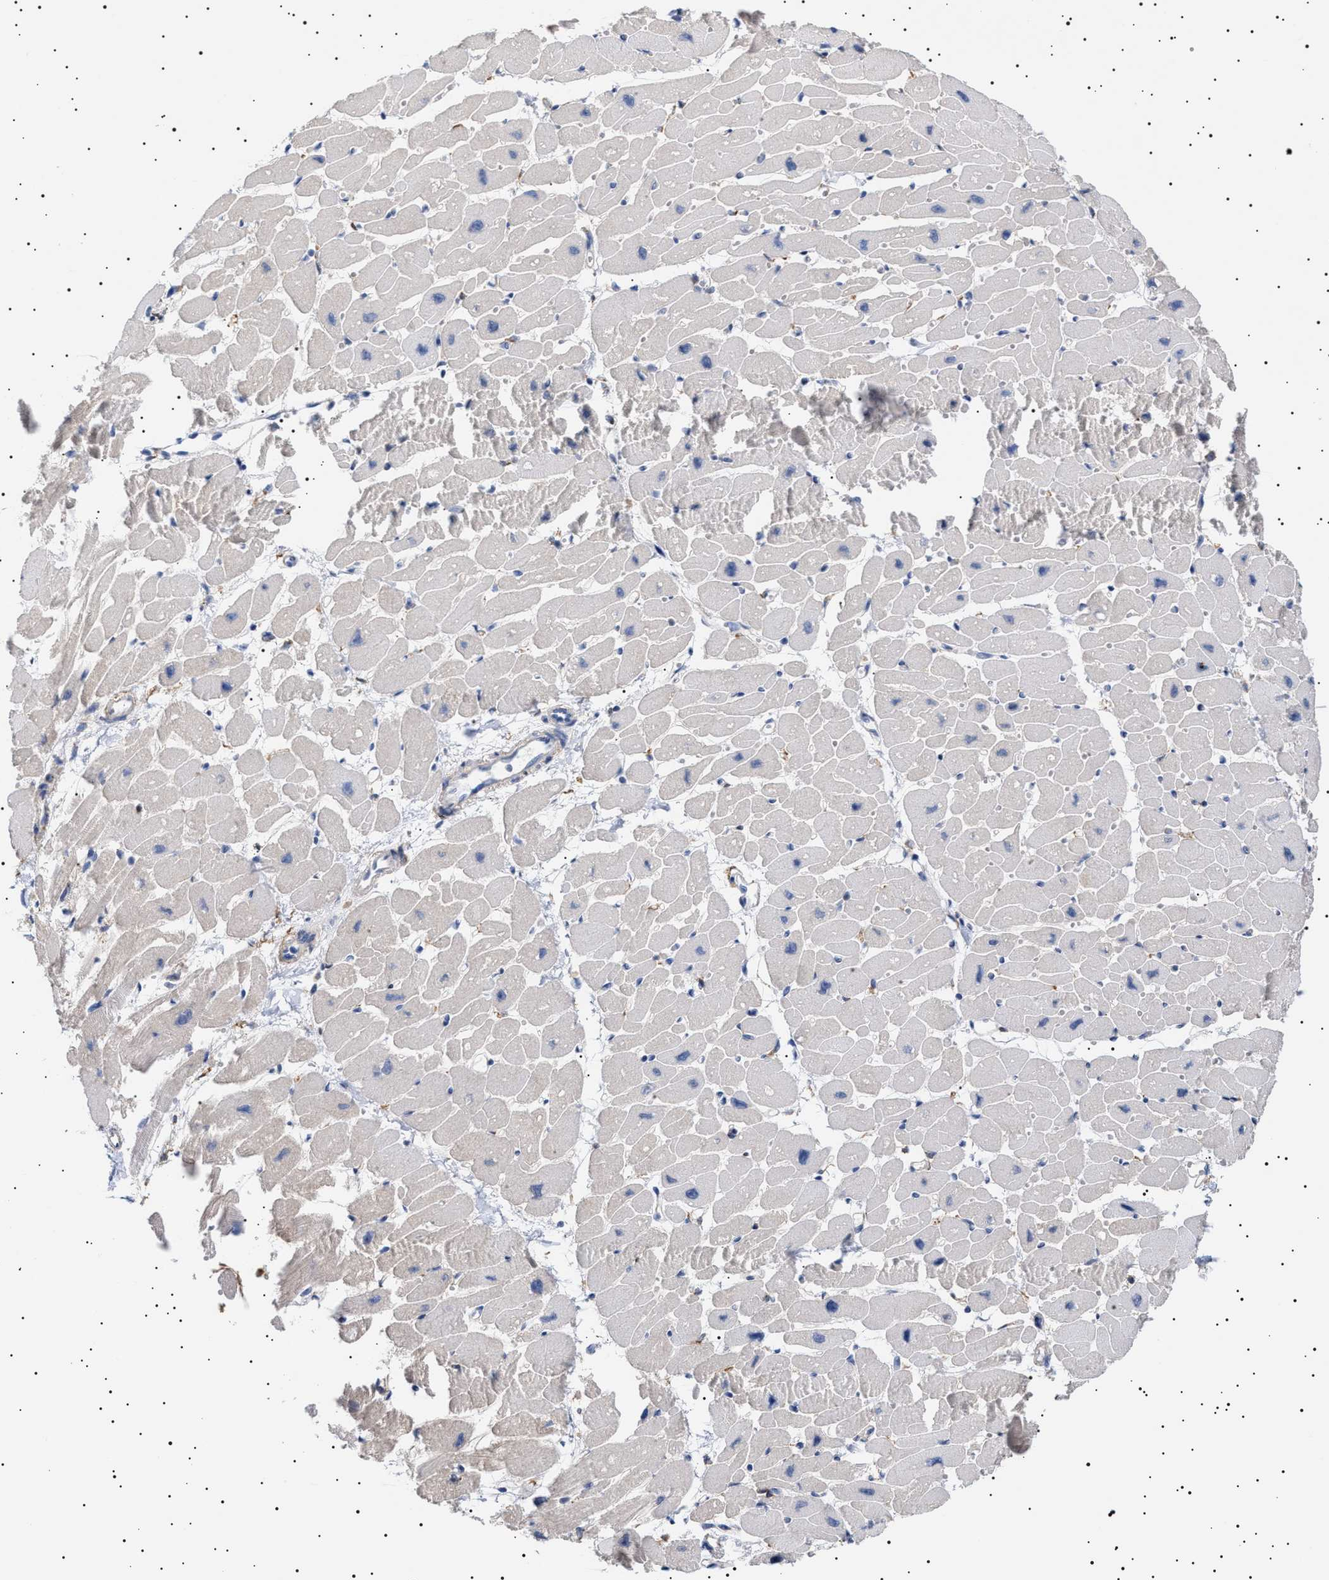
{"staining": {"intensity": "weak", "quantity": "<25%", "location": "cytoplasmic/membranous"}, "tissue": "heart muscle", "cell_type": "Cardiomyocytes", "image_type": "normal", "snomed": [{"axis": "morphology", "description": "Normal tissue, NOS"}, {"axis": "topography", "description": "Heart"}], "caption": "This is a photomicrograph of IHC staining of normal heart muscle, which shows no expression in cardiomyocytes.", "gene": "ERCC6L2", "patient": {"sex": "female", "age": 54}}